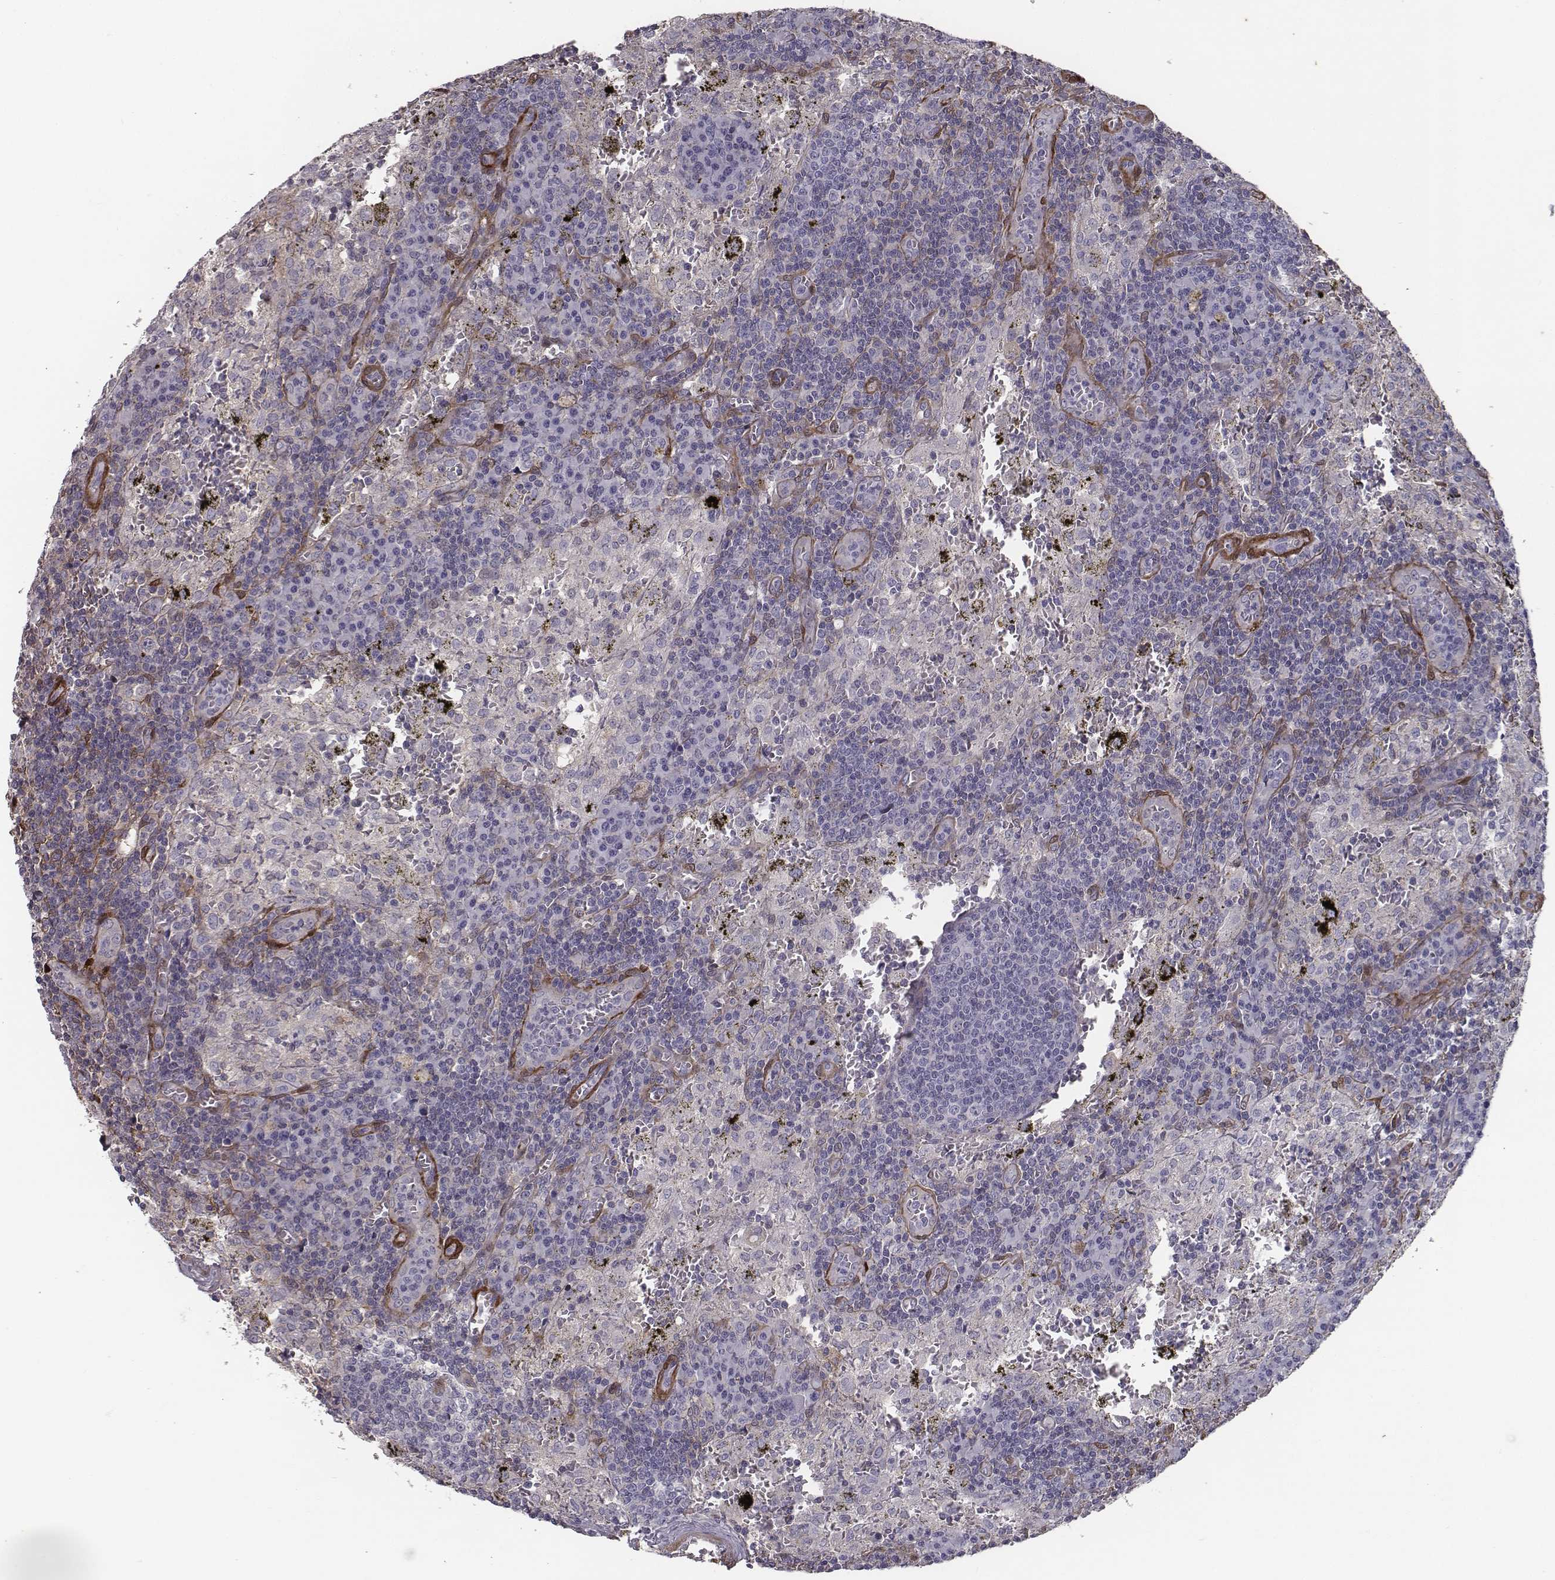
{"staining": {"intensity": "negative", "quantity": "none", "location": "none"}, "tissue": "lymph node", "cell_type": "Germinal center cells", "image_type": "normal", "snomed": [{"axis": "morphology", "description": "Normal tissue, NOS"}, {"axis": "topography", "description": "Lymph node"}], "caption": "The image reveals no staining of germinal center cells in benign lymph node.", "gene": "ISYNA1", "patient": {"sex": "male", "age": 62}}